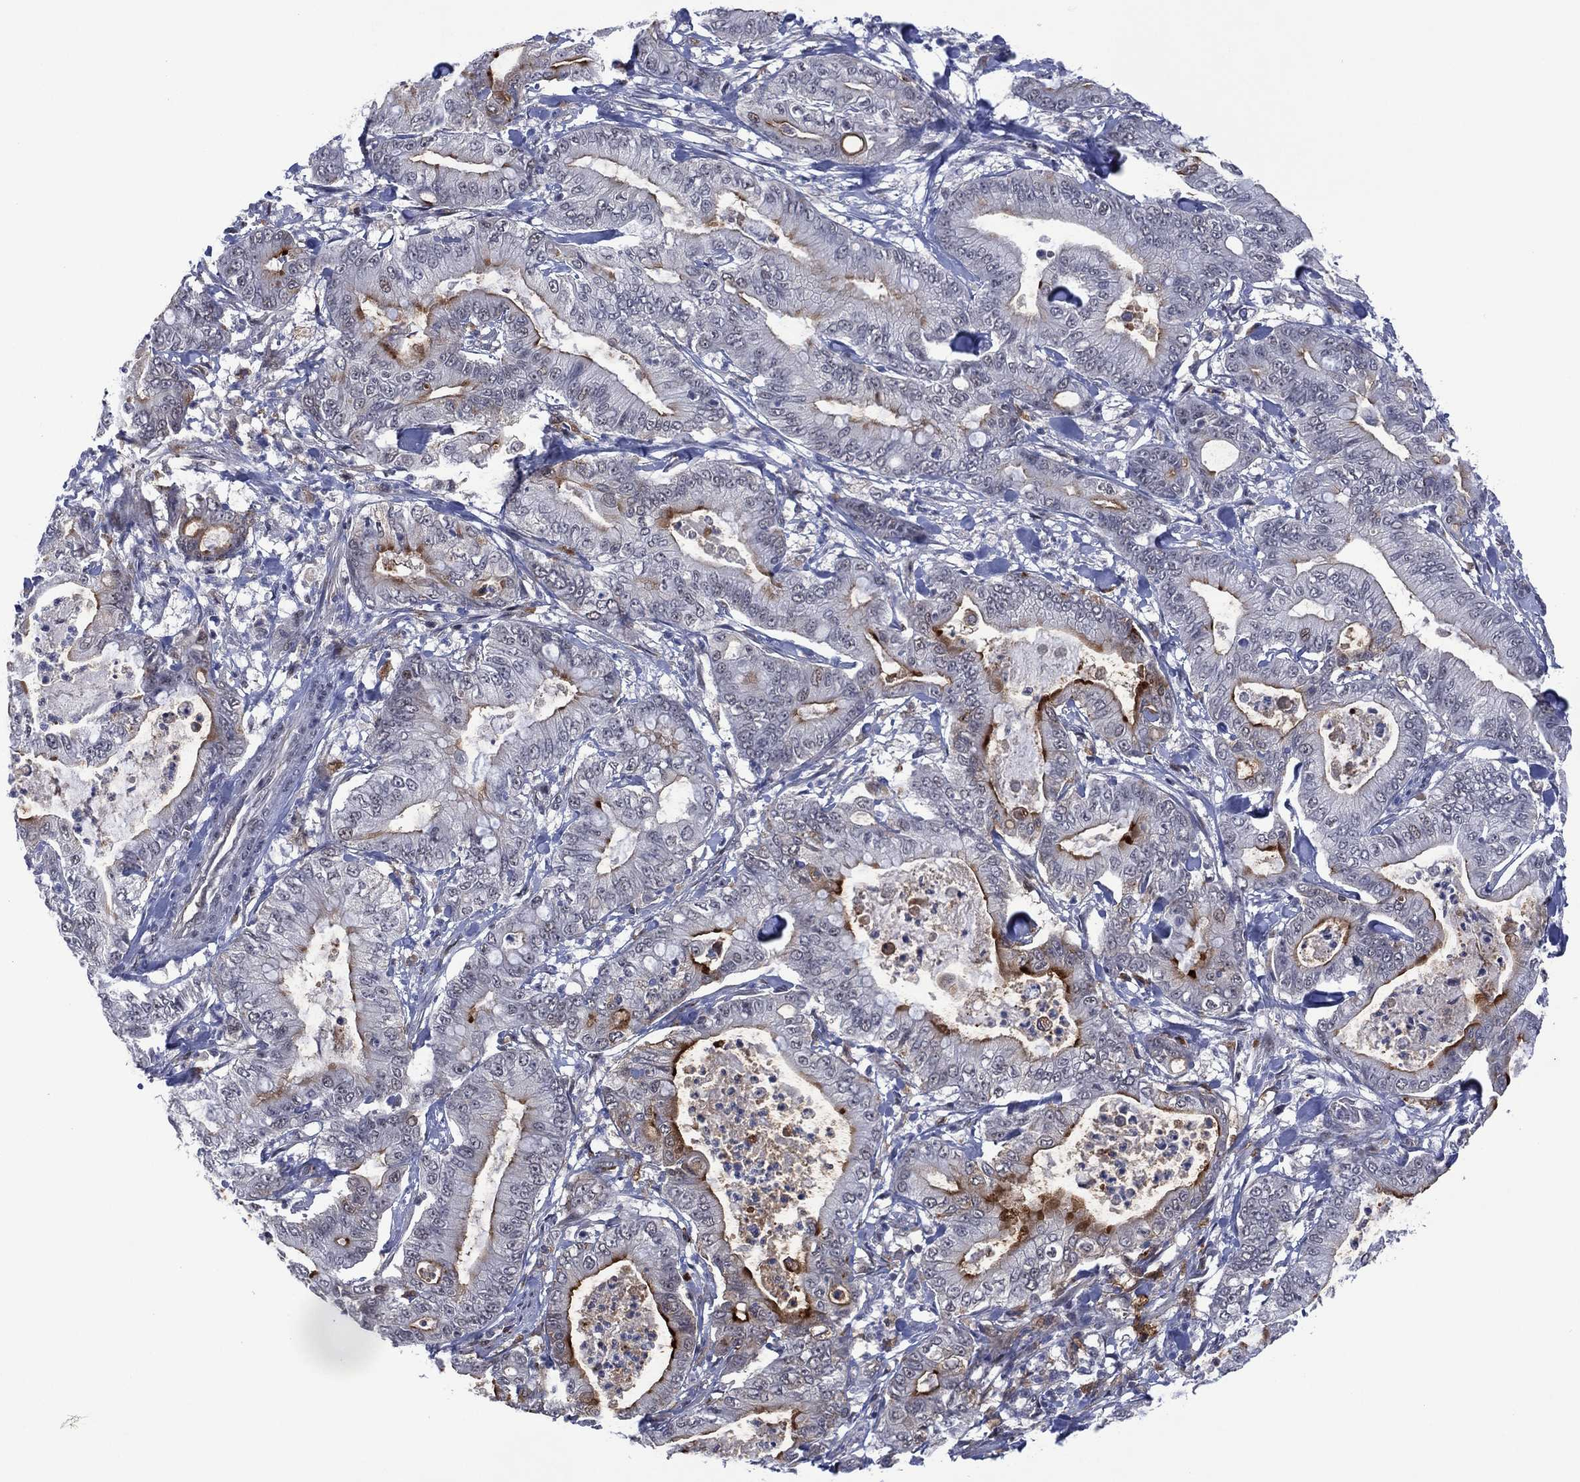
{"staining": {"intensity": "moderate", "quantity": "<25%", "location": "cytoplasmic/membranous"}, "tissue": "pancreatic cancer", "cell_type": "Tumor cells", "image_type": "cancer", "snomed": [{"axis": "morphology", "description": "Adenocarcinoma, NOS"}, {"axis": "topography", "description": "Pancreas"}], "caption": "This is an image of IHC staining of adenocarcinoma (pancreatic), which shows moderate expression in the cytoplasmic/membranous of tumor cells.", "gene": "DPP4", "patient": {"sex": "male", "age": 71}}